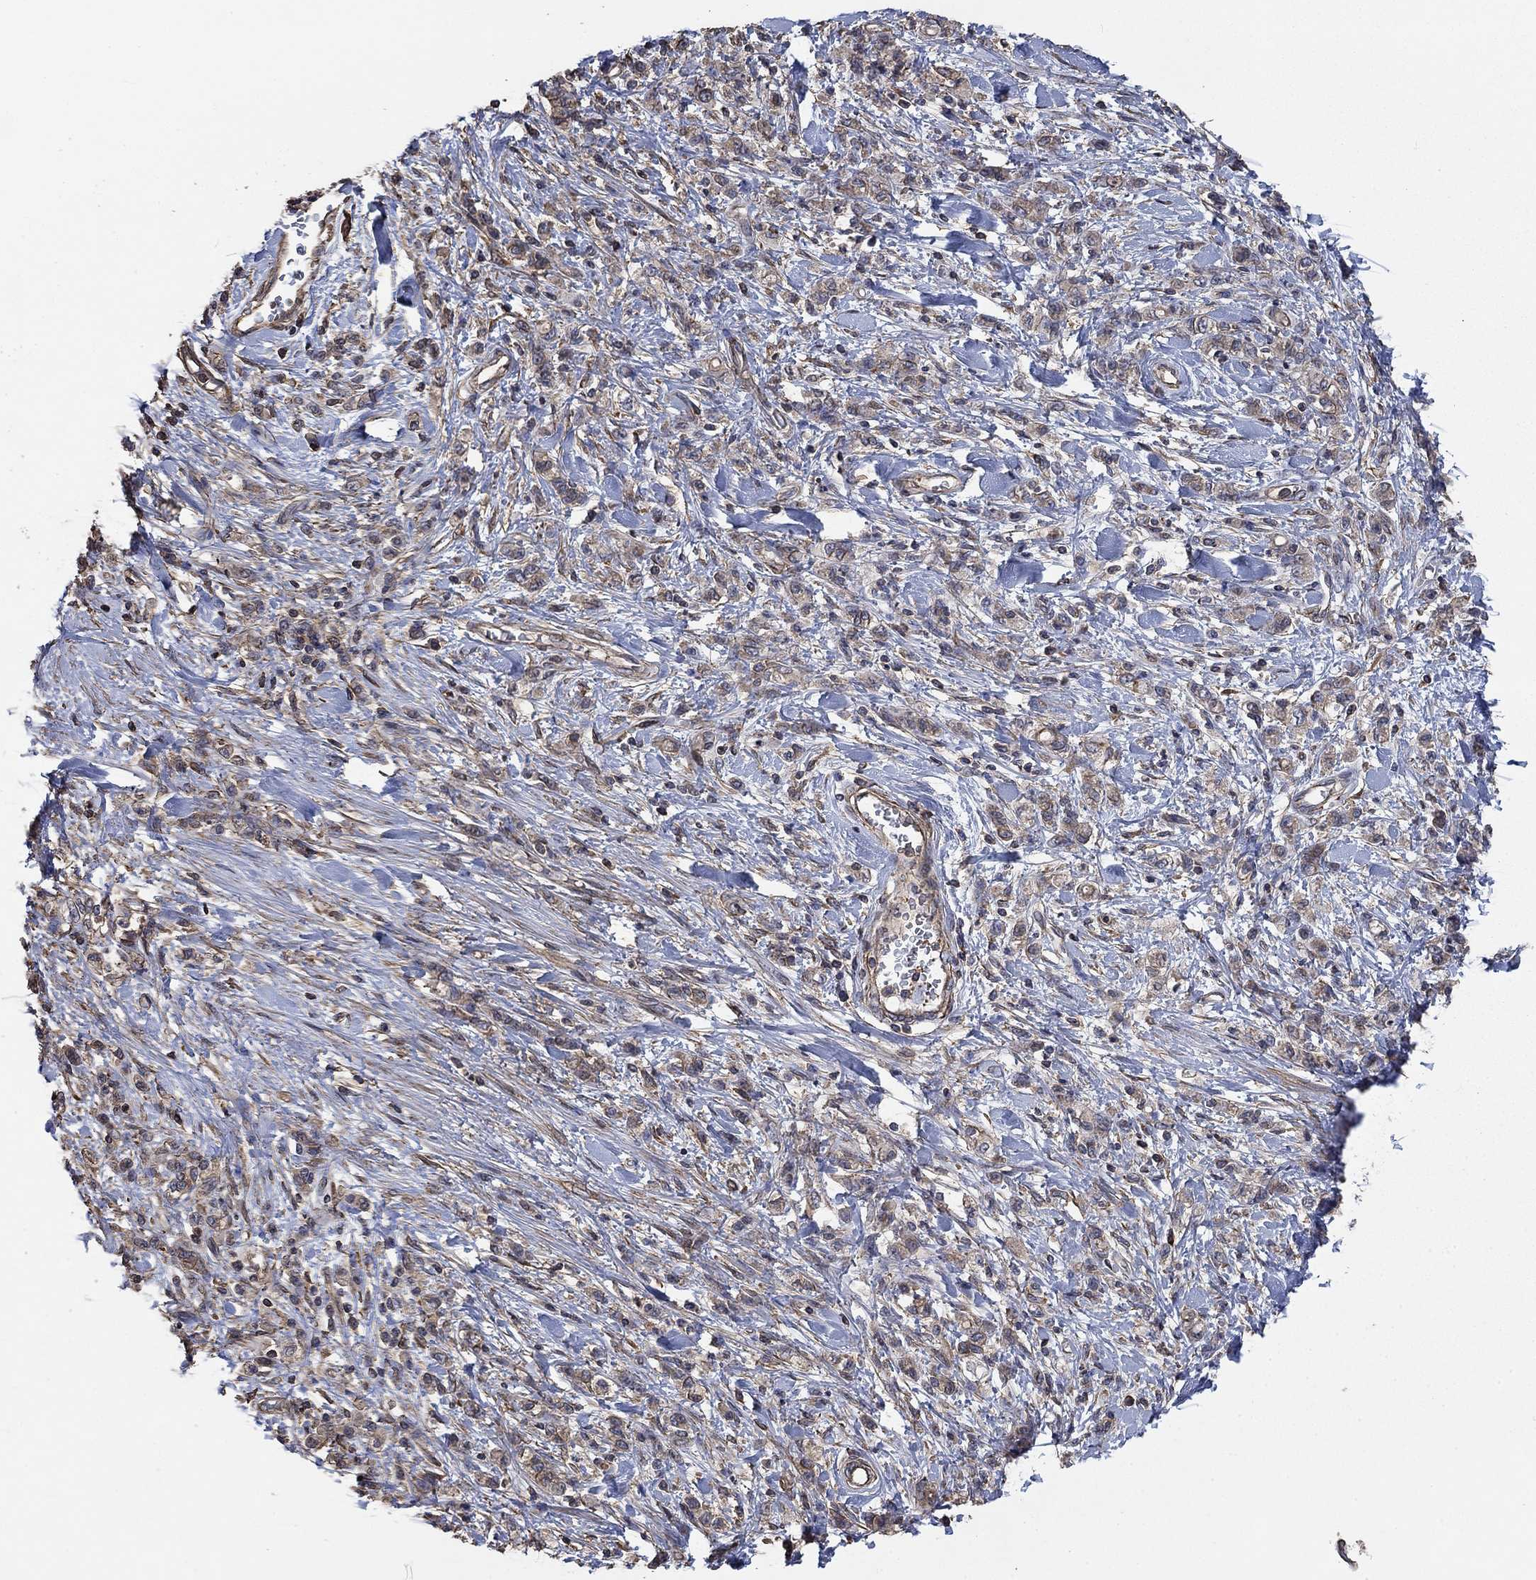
{"staining": {"intensity": "weak", "quantity": "25%-75%", "location": "cytoplasmic/membranous"}, "tissue": "stomach cancer", "cell_type": "Tumor cells", "image_type": "cancer", "snomed": [{"axis": "morphology", "description": "Adenocarcinoma, NOS"}, {"axis": "topography", "description": "Stomach"}], "caption": "Stomach cancer (adenocarcinoma) stained with a brown dye reveals weak cytoplasmic/membranous positive expression in about 25%-75% of tumor cells.", "gene": "PDE3A", "patient": {"sex": "male", "age": 77}}